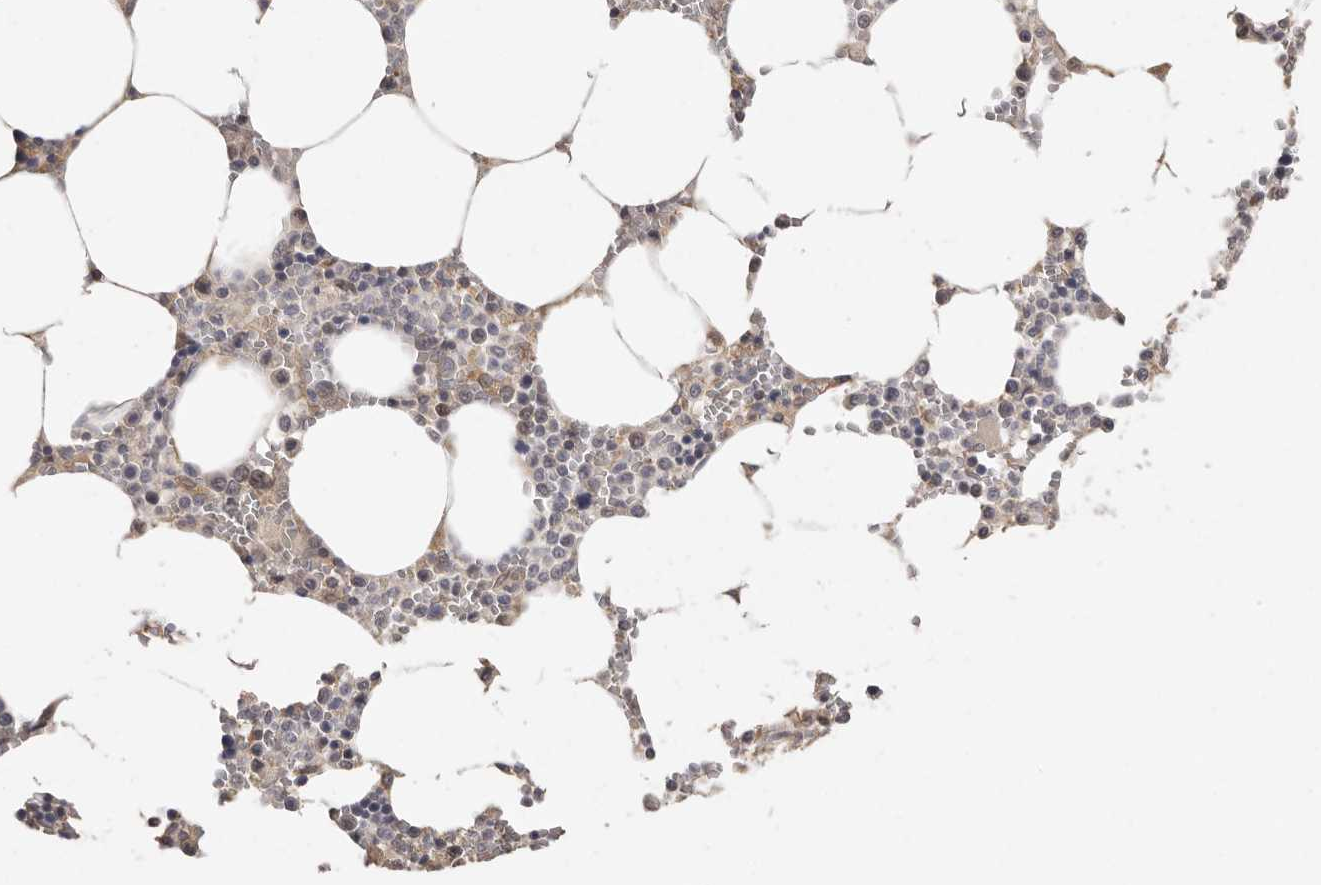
{"staining": {"intensity": "weak", "quantity": "25%-75%", "location": "cytoplasmic/membranous"}, "tissue": "bone marrow", "cell_type": "Hematopoietic cells", "image_type": "normal", "snomed": [{"axis": "morphology", "description": "Normal tissue, NOS"}, {"axis": "topography", "description": "Bone marrow"}], "caption": "This micrograph displays IHC staining of normal bone marrow, with low weak cytoplasmic/membranous positivity in approximately 25%-75% of hematopoietic cells.", "gene": "BAIAP2", "patient": {"sex": "male", "age": 70}}